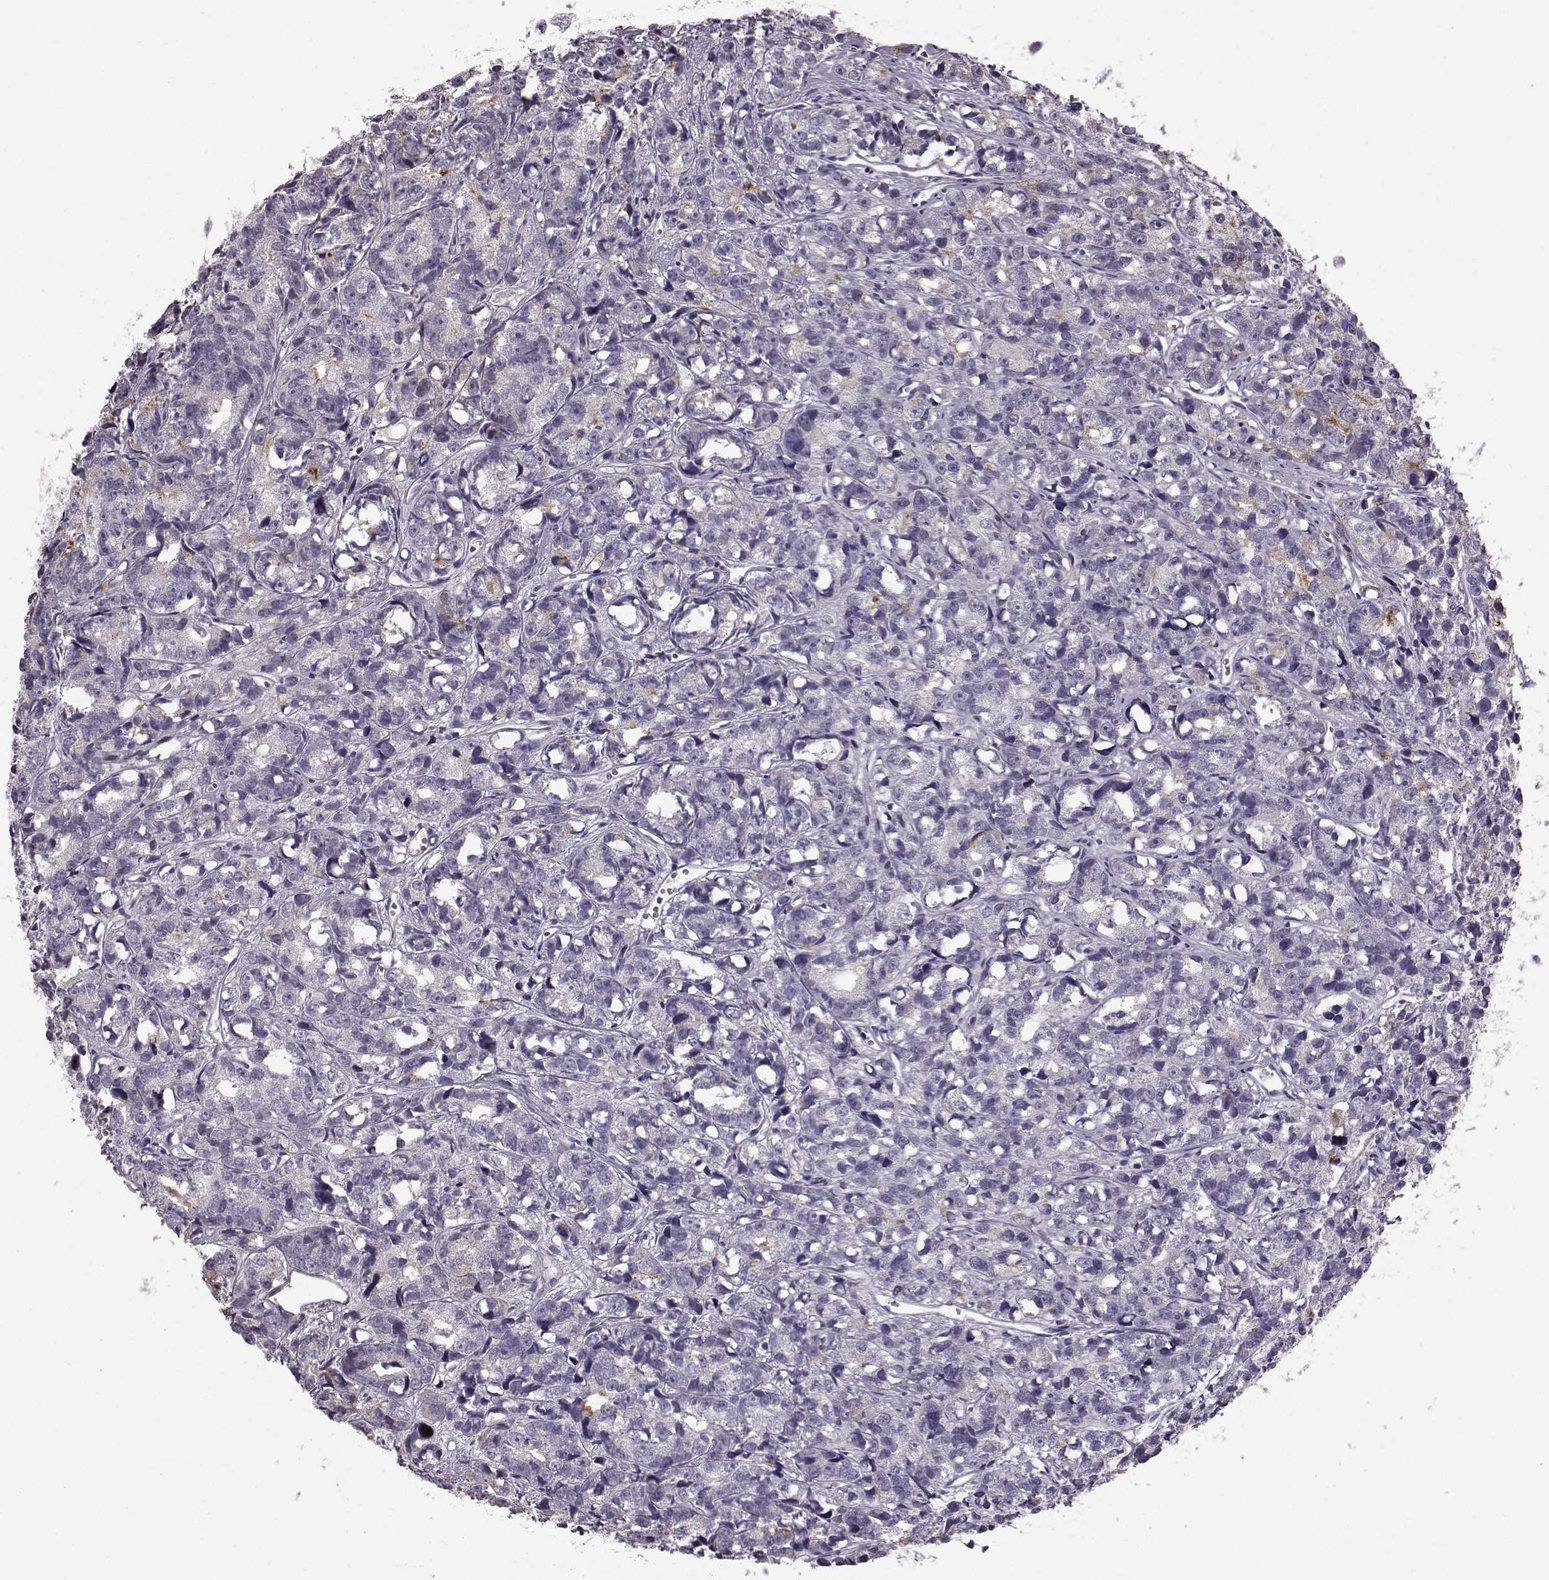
{"staining": {"intensity": "negative", "quantity": "none", "location": "none"}, "tissue": "prostate cancer", "cell_type": "Tumor cells", "image_type": "cancer", "snomed": [{"axis": "morphology", "description": "Adenocarcinoma, High grade"}, {"axis": "topography", "description": "Prostate"}], "caption": "Immunohistochemistry (IHC) histopathology image of human prostate adenocarcinoma (high-grade) stained for a protein (brown), which demonstrates no positivity in tumor cells.", "gene": "TCHHL1", "patient": {"sex": "male", "age": 77}}